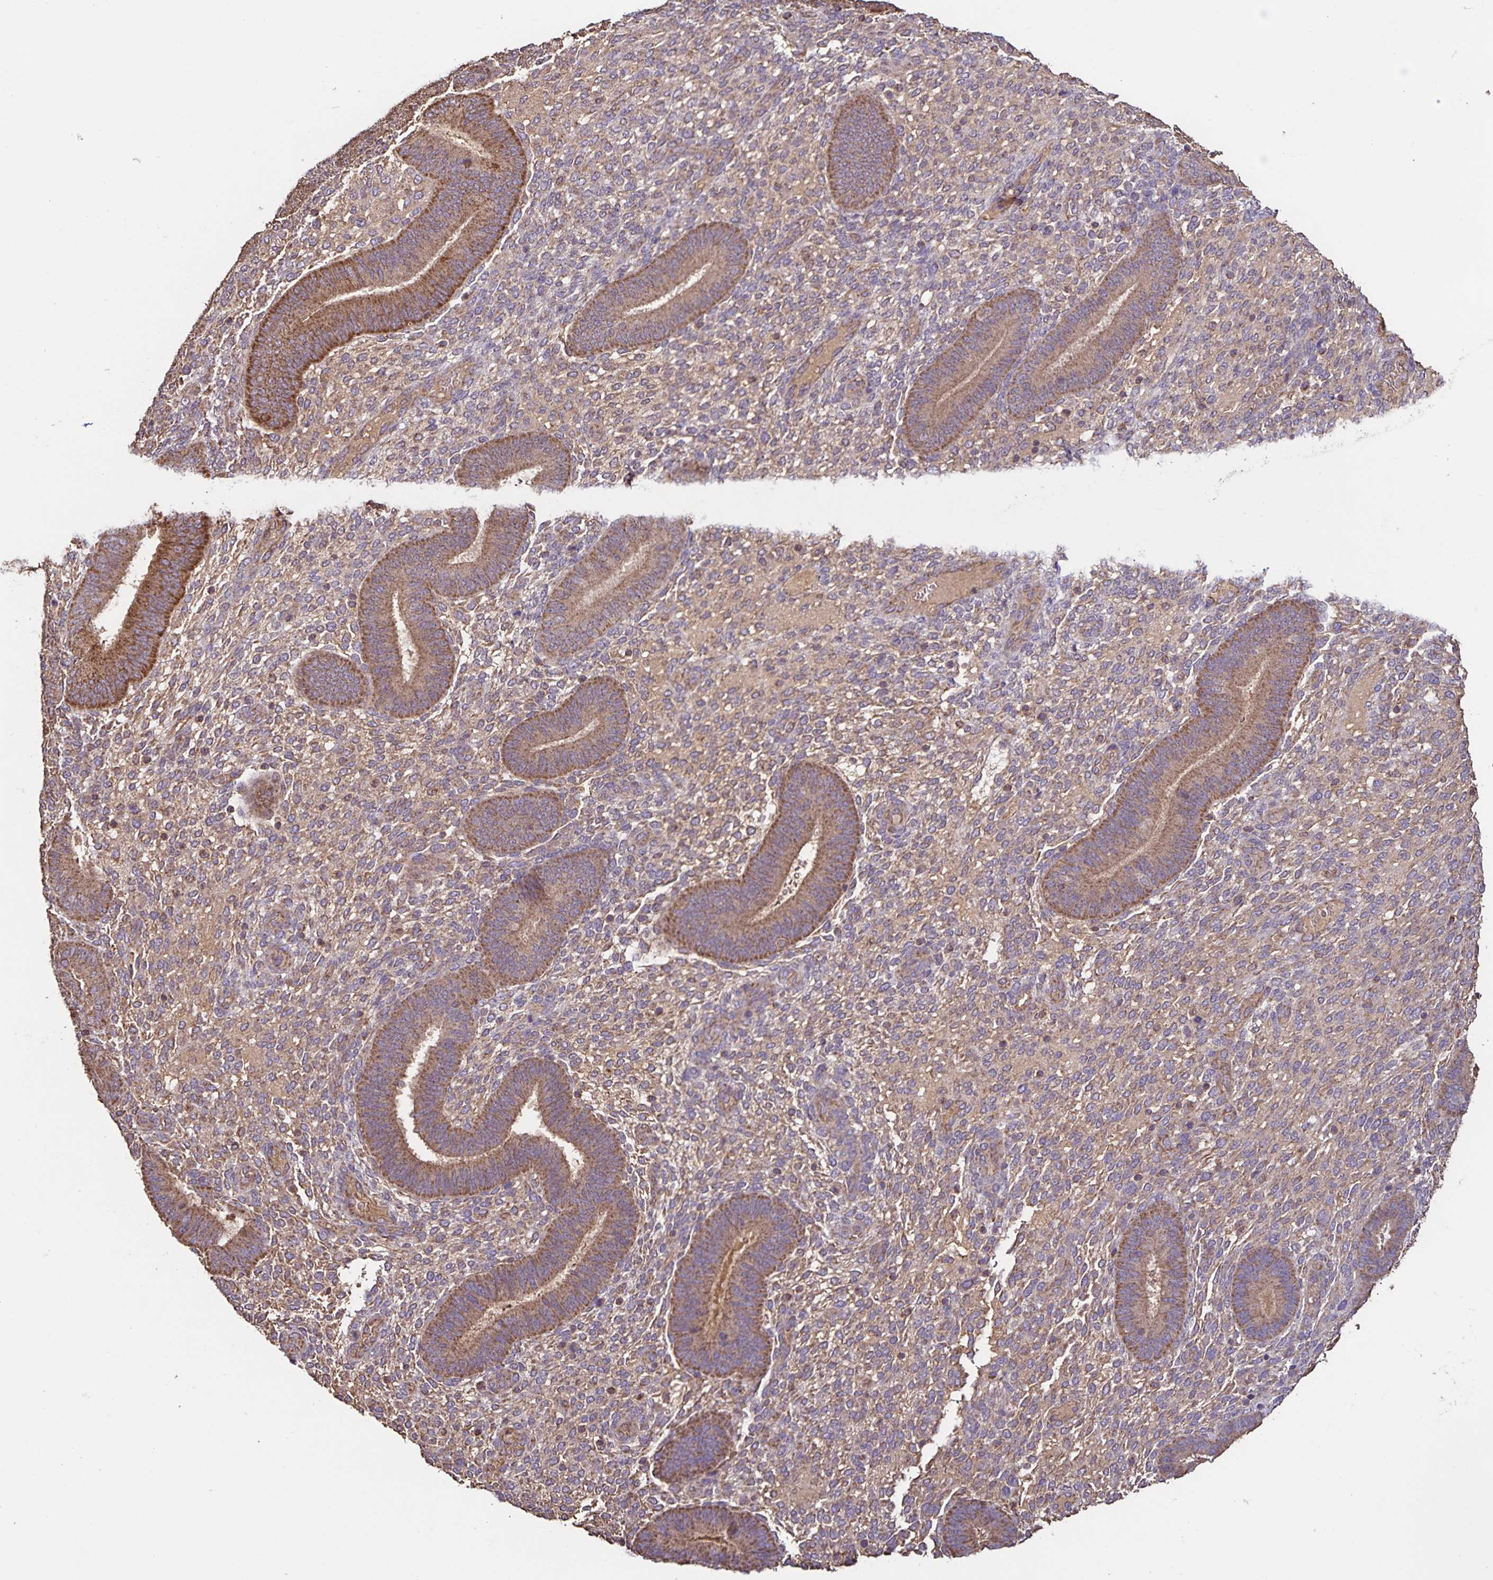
{"staining": {"intensity": "weak", "quantity": "25%-75%", "location": "cytoplasmic/membranous"}, "tissue": "endometrium", "cell_type": "Cells in endometrial stroma", "image_type": "normal", "snomed": [{"axis": "morphology", "description": "Normal tissue, NOS"}, {"axis": "topography", "description": "Endometrium"}], "caption": "Immunohistochemistry of benign endometrium reveals low levels of weak cytoplasmic/membranous expression in approximately 25%-75% of cells in endometrial stroma.", "gene": "MAN1A1", "patient": {"sex": "female", "age": 39}}